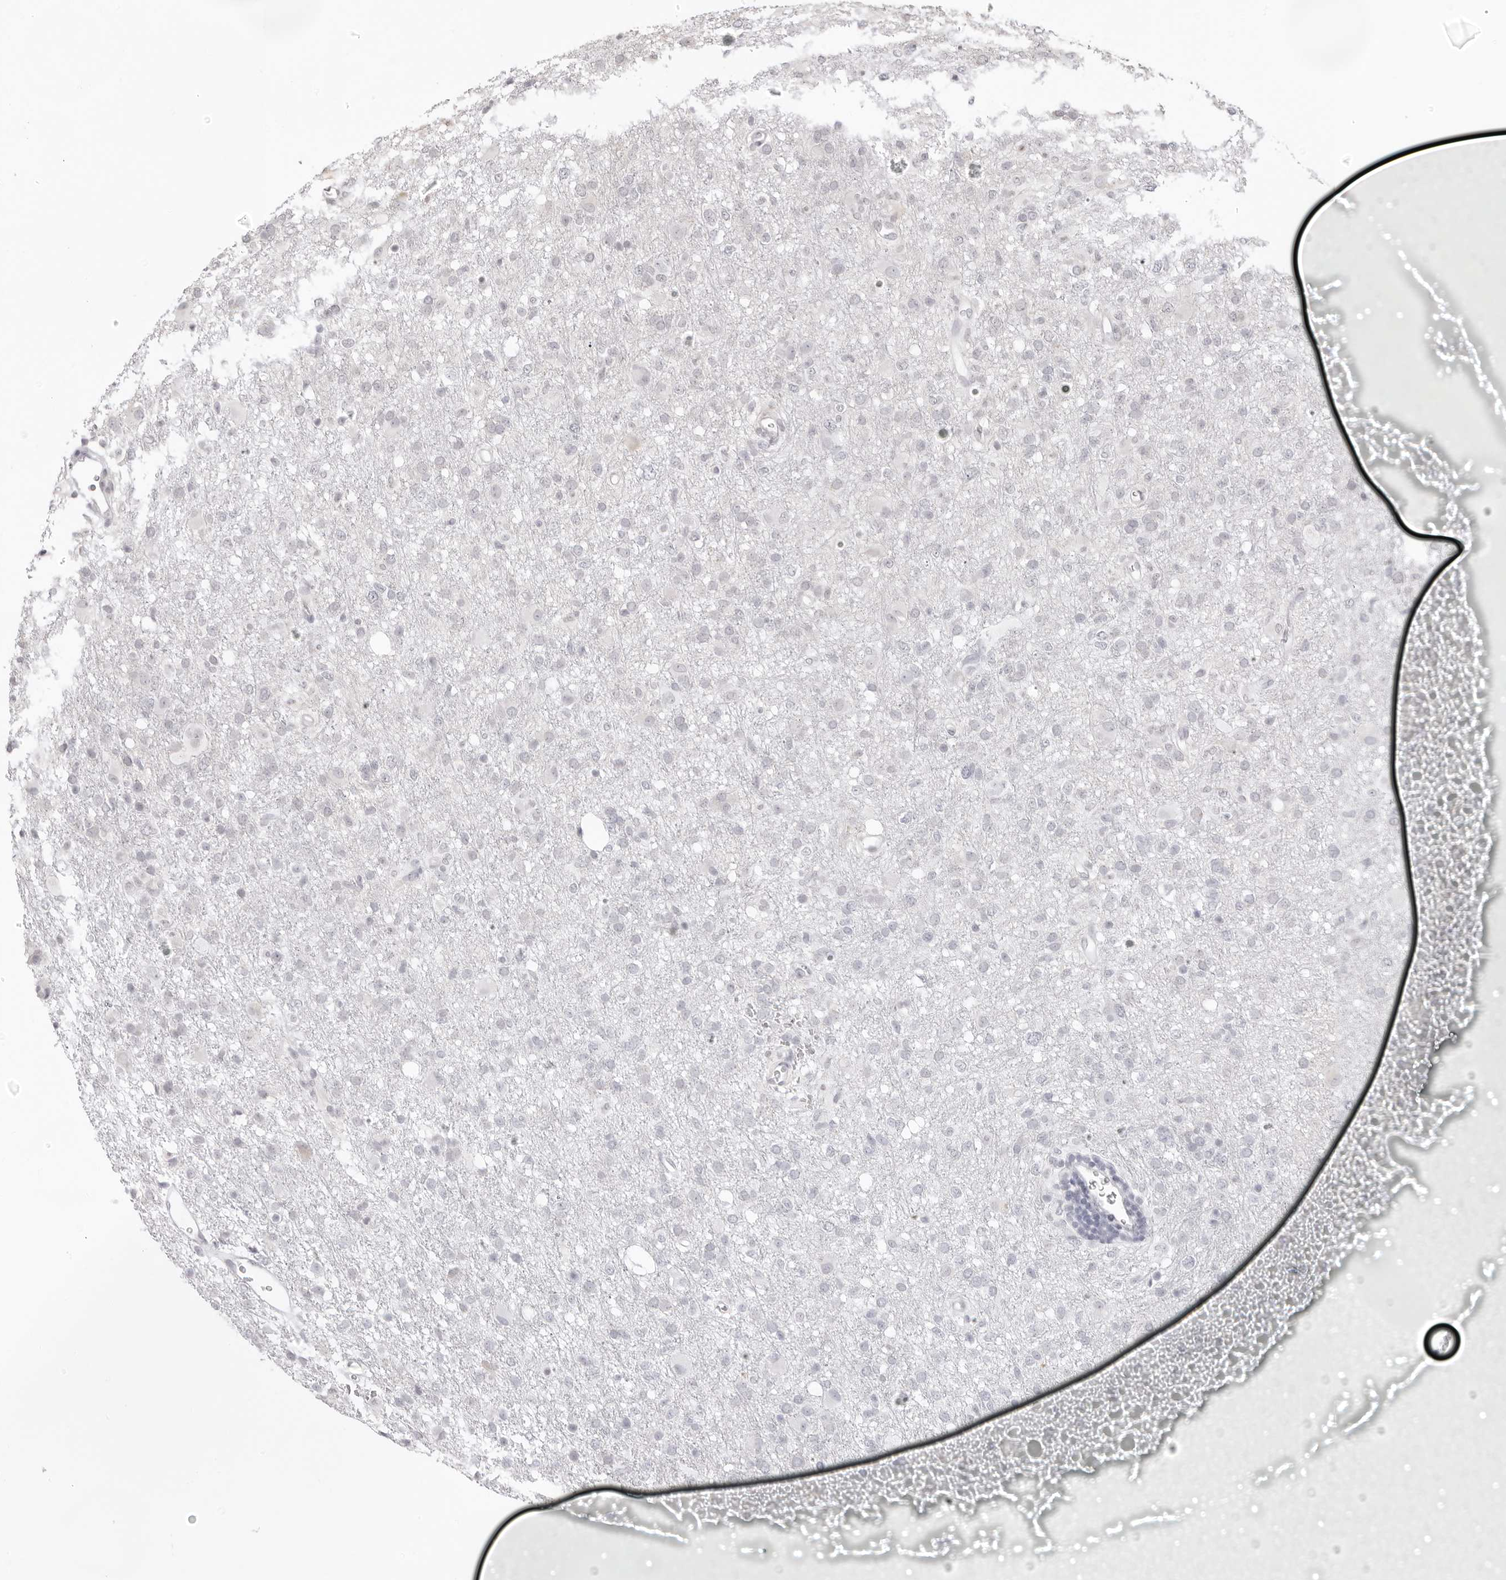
{"staining": {"intensity": "negative", "quantity": "none", "location": "none"}, "tissue": "glioma", "cell_type": "Tumor cells", "image_type": "cancer", "snomed": [{"axis": "morphology", "description": "Glioma, malignant, High grade"}, {"axis": "topography", "description": "Brain"}], "caption": "Immunohistochemical staining of human glioma reveals no significant positivity in tumor cells. Brightfield microscopy of immunohistochemistry (IHC) stained with DAB (brown) and hematoxylin (blue), captured at high magnification.", "gene": "FDPS", "patient": {"sex": "female", "age": 57}}